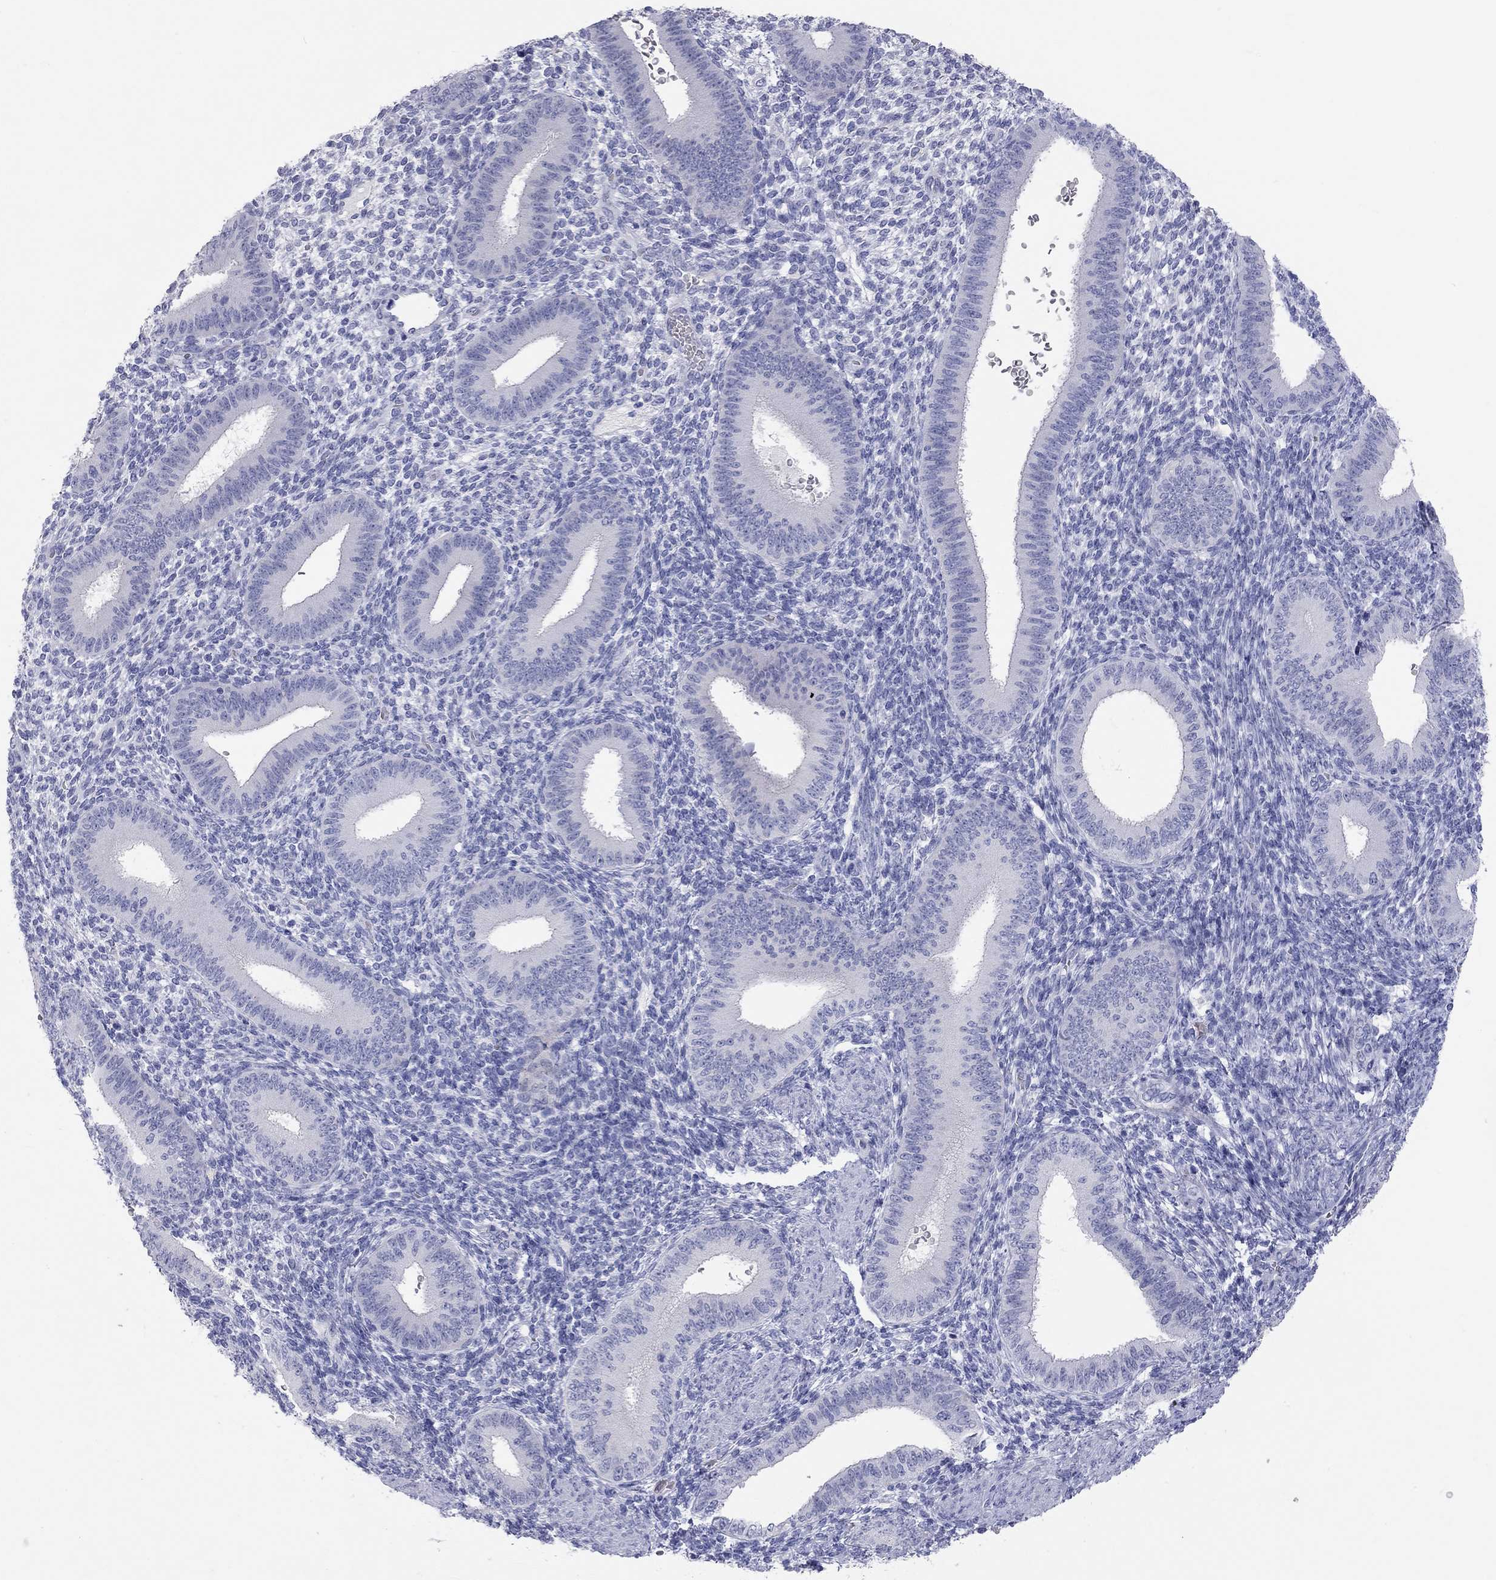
{"staining": {"intensity": "negative", "quantity": "none", "location": "none"}, "tissue": "endometrium", "cell_type": "Cells in endometrial stroma", "image_type": "normal", "snomed": [{"axis": "morphology", "description": "Normal tissue, NOS"}, {"axis": "topography", "description": "Endometrium"}], "caption": "Cells in endometrial stroma show no significant protein positivity in benign endometrium. Nuclei are stained in blue.", "gene": "PCDHGC5", "patient": {"sex": "female", "age": 39}}